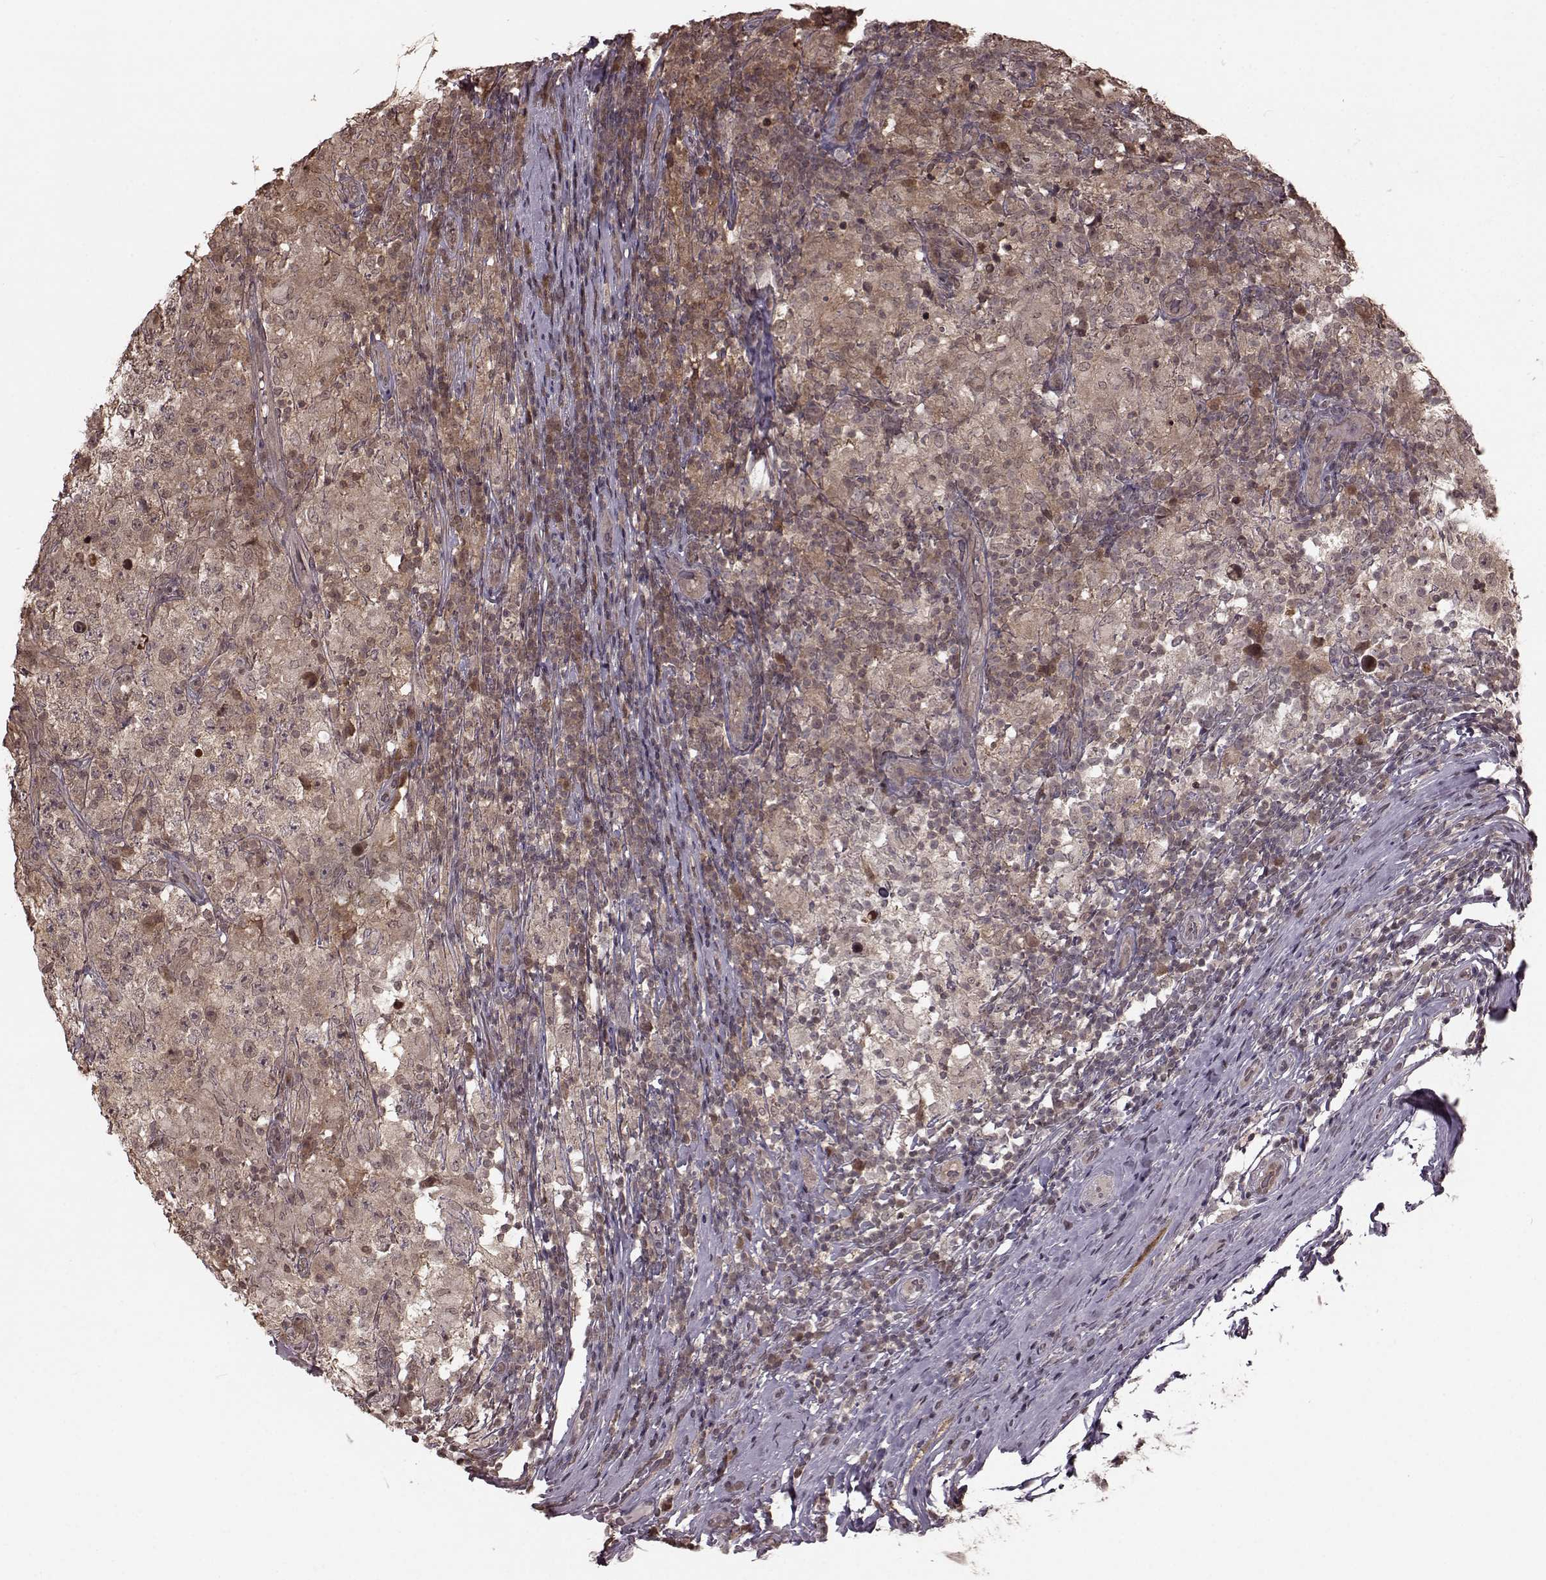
{"staining": {"intensity": "moderate", "quantity": "25%-75%", "location": "cytoplasmic/membranous"}, "tissue": "testis cancer", "cell_type": "Tumor cells", "image_type": "cancer", "snomed": [{"axis": "morphology", "description": "Seminoma, NOS"}, {"axis": "morphology", "description": "Carcinoma, Embryonal, NOS"}, {"axis": "topography", "description": "Testis"}], "caption": "Immunohistochemistry (IHC) staining of testis cancer, which exhibits medium levels of moderate cytoplasmic/membranous positivity in about 25%-75% of tumor cells indicating moderate cytoplasmic/membranous protein staining. The staining was performed using DAB (brown) for protein detection and nuclei were counterstained in hematoxylin (blue).", "gene": "GSS", "patient": {"sex": "male", "age": 41}}